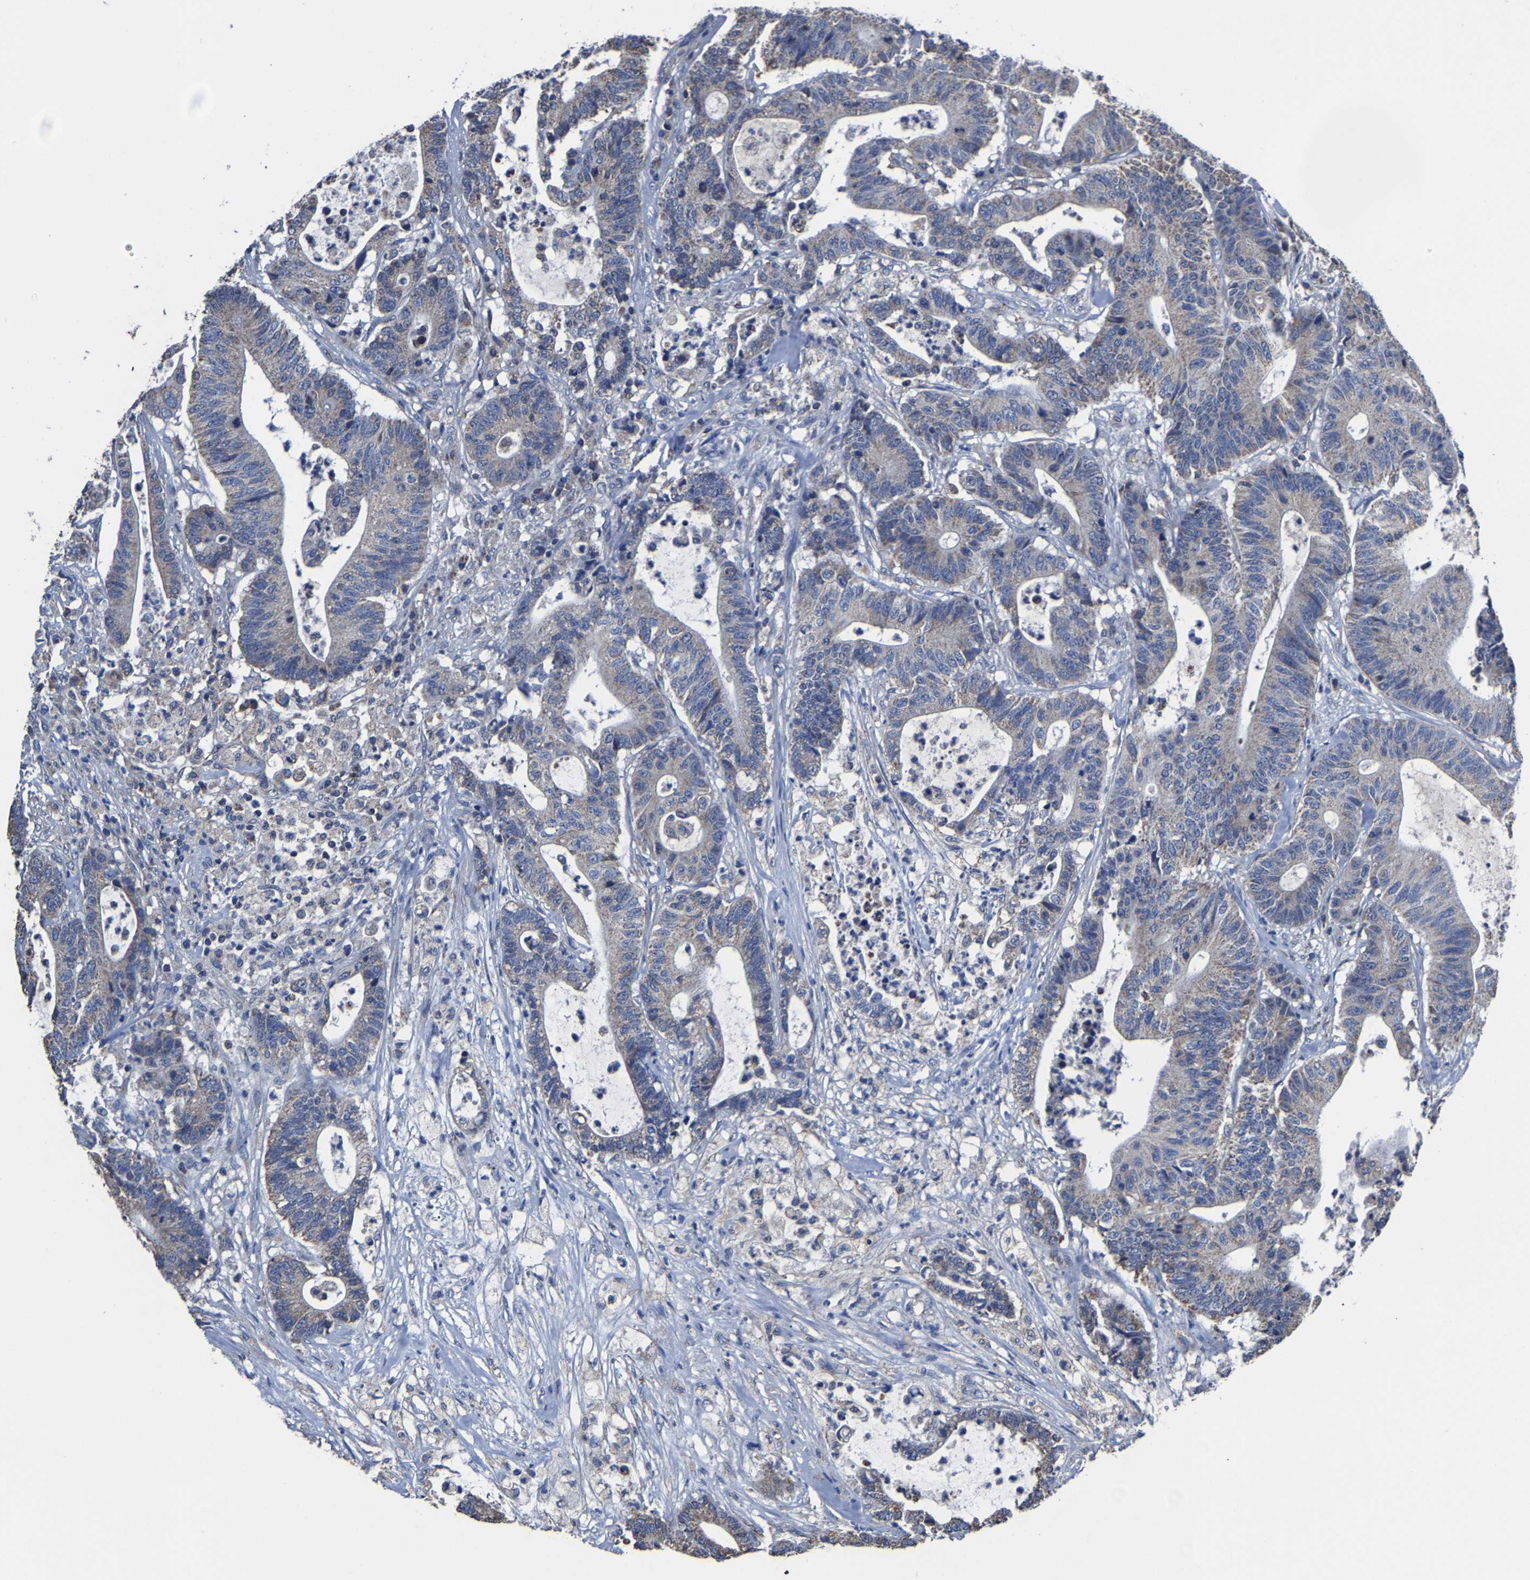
{"staining": {"intensity": "weak", "quantity": "<25%", "location": "cytoplasmic/membranous"}, "tissue": "colorectal cancer", "cell_type": "Tumor cells", "image_type": "cancer", "snomed": [{"axis": "morphology", "description": "Adenocarcinoma, NOS"}, {"axis": "topography", "description": "Colon"}], "caption": "This photomicrograph is of colorectal cancer (adenocarcinoma) stained with immunohistochemistry (IHC) to label a protein in brown with the nuclei are counter-stained blue. There is no expression in tumor cells. (DAB immunohistochemistry, high magnification).", "gene": "ZCCHC7", "patient": {"sex": "female", "age": 84}}